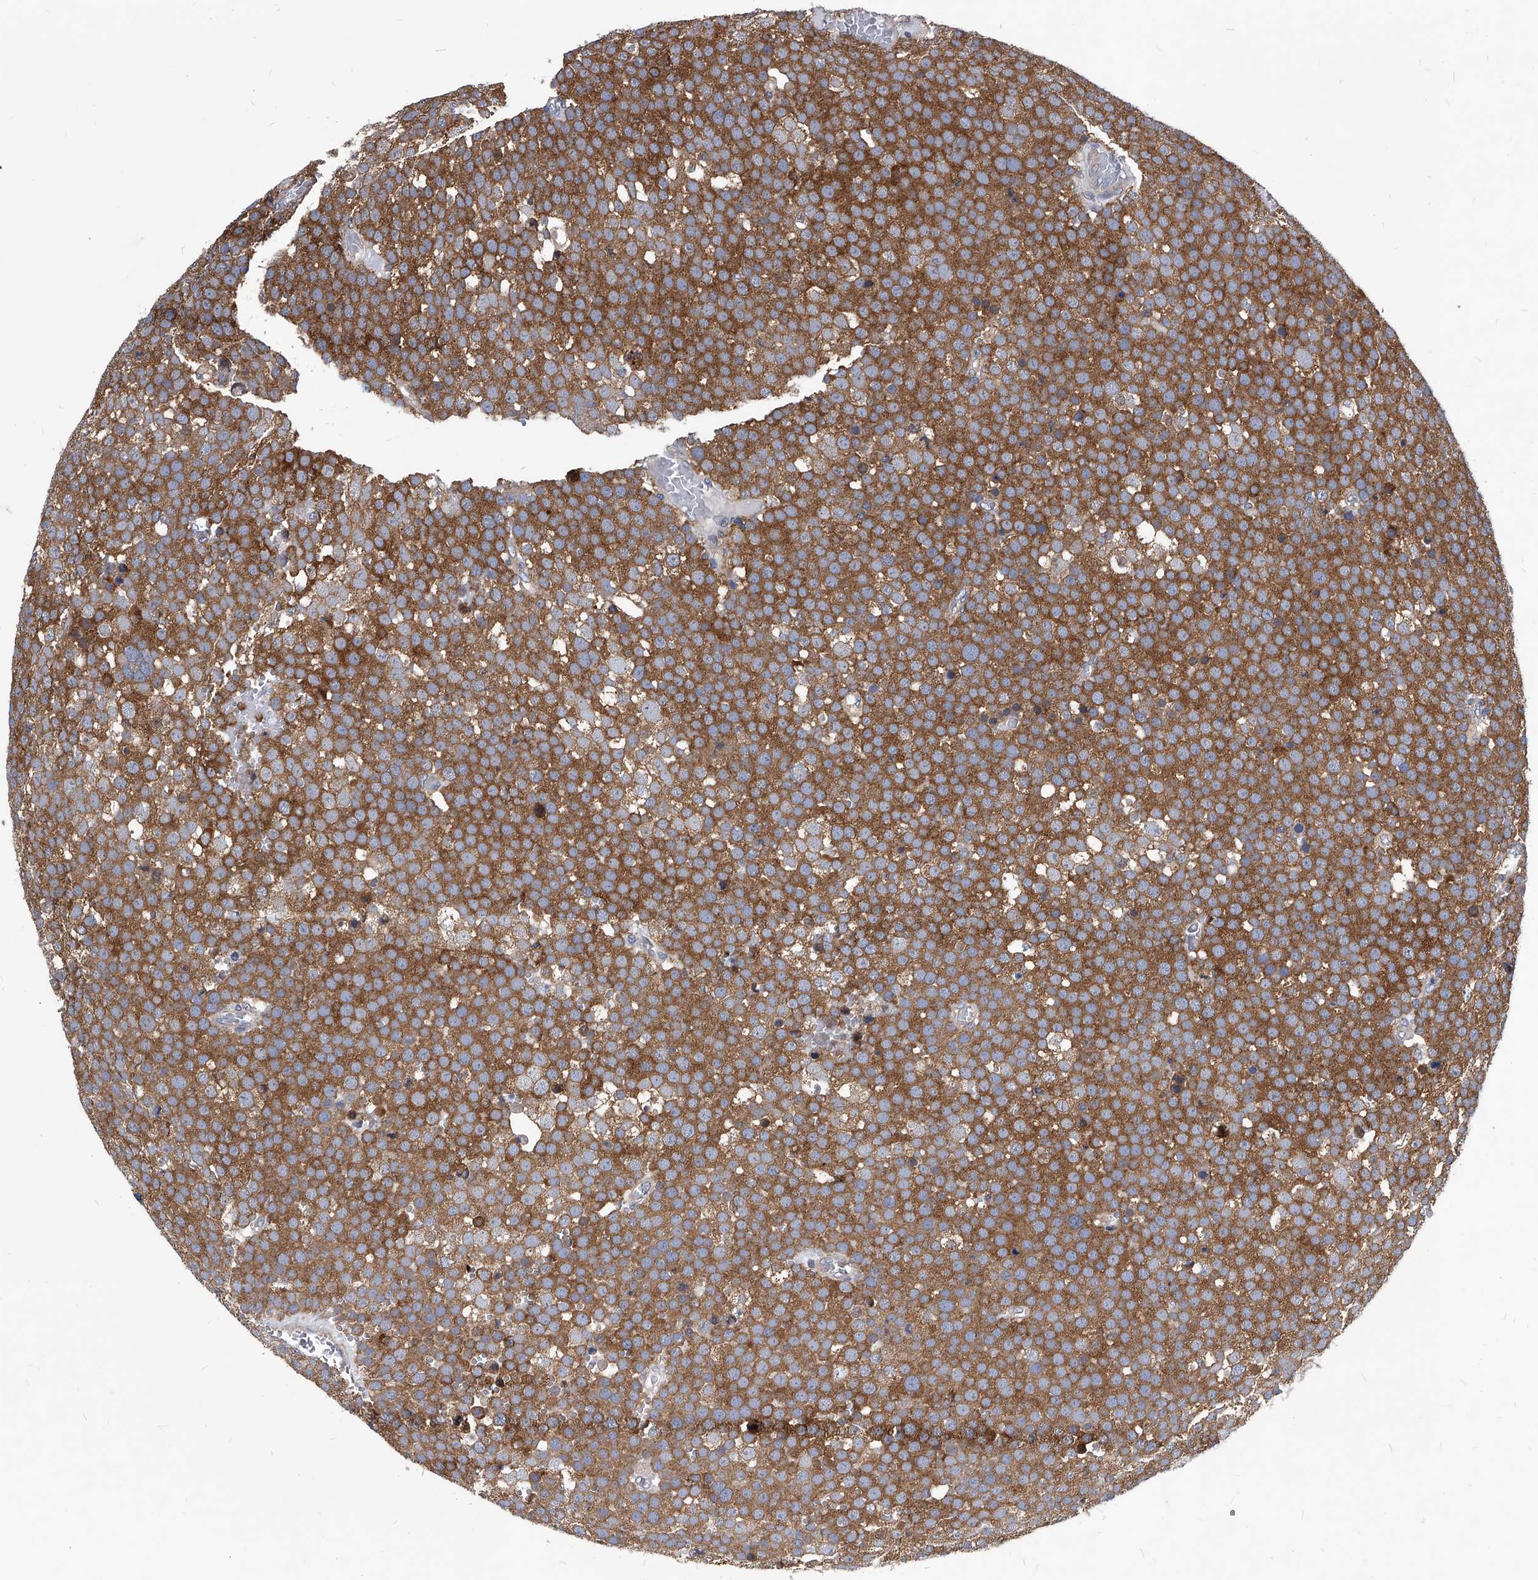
{"staining": {"intensity": "strong", "quantity": "25%-75%", "location": "cytoplasmic/membranous"}, "tissue": "testis cancer", "cell_type": "Tumor cells", "image_type": "cancer", "snomed": [{"axis": "morphology", "description": "Seminoma, NOS"}, {"axis": "topography", "description": "Testis"}], "caption": "Immunohistochemistry (IHC) (DAB) staining of testis cancer reveals strong cytoplasmic/membranous protein staining in approximately 25%-75% of tumor cells. The protein is shown in brown color, while the nuclei are stained blue.", "gene": "ATG5", "patient": {"sex": "male", "age": 71}}